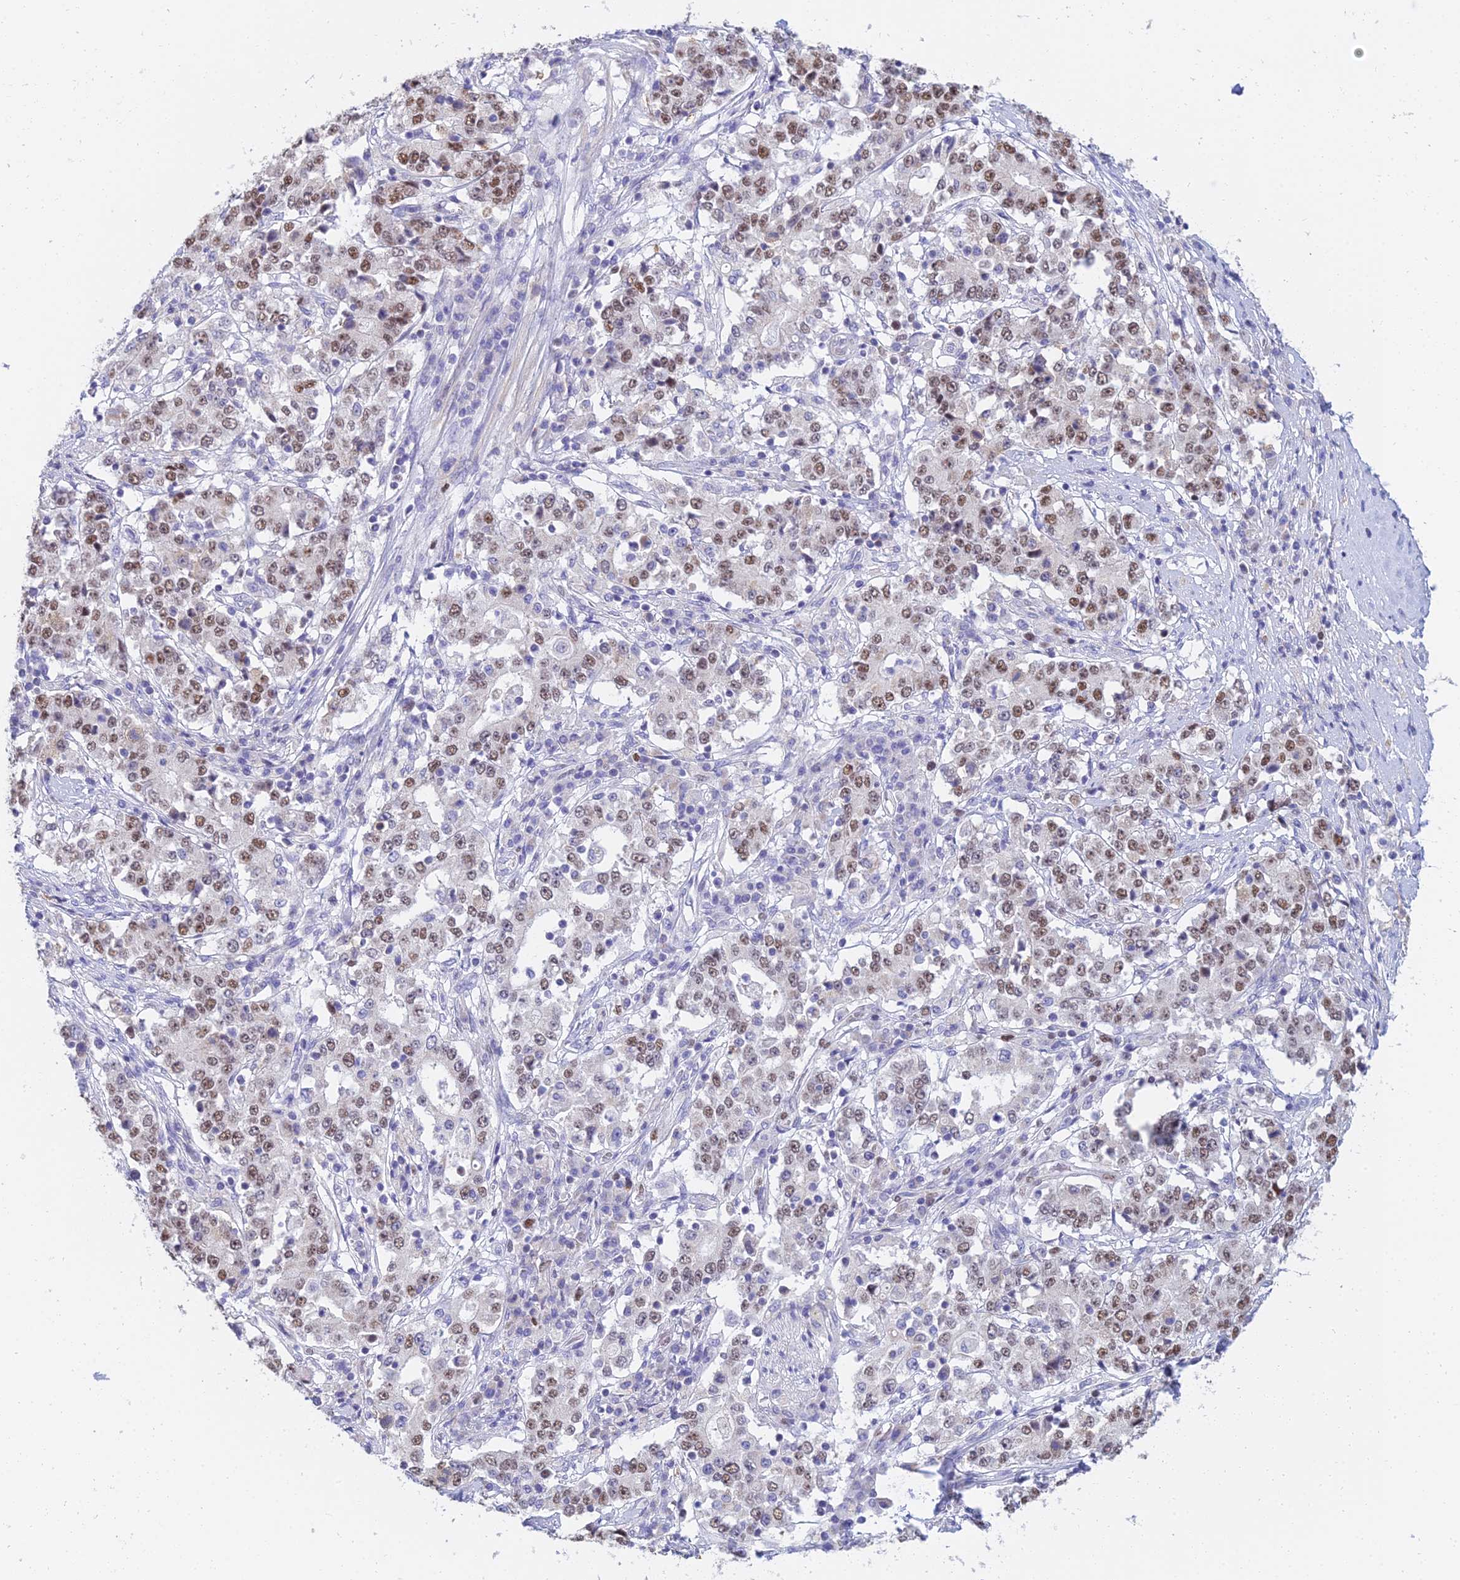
{"staining": {"intensity": "moderate", "quantity": "25%-75%", "location": "nuclear"}, "tissue": "stomach cancer", "cell_type": "Tumor cells", "image_type": "cancer", "snomed": [{"axis": "morphology", "description": "Adenocarcinoma, NOS"}, {"axis": "topography", "description": "Stomach"}], "caption": "Immunohistochemistry (IHC) micrograph of neoplastic tissue: human stomach cancer (adenocarcinoma) stained using immunohistochemistry (IHC) shows medium levels of moderate protein expression localized specifically in the nuclear of tumor cells, appearing as a nuclear brown color.", "gene": "MCM2", "patient": {"sex": "male", "age": 59}}